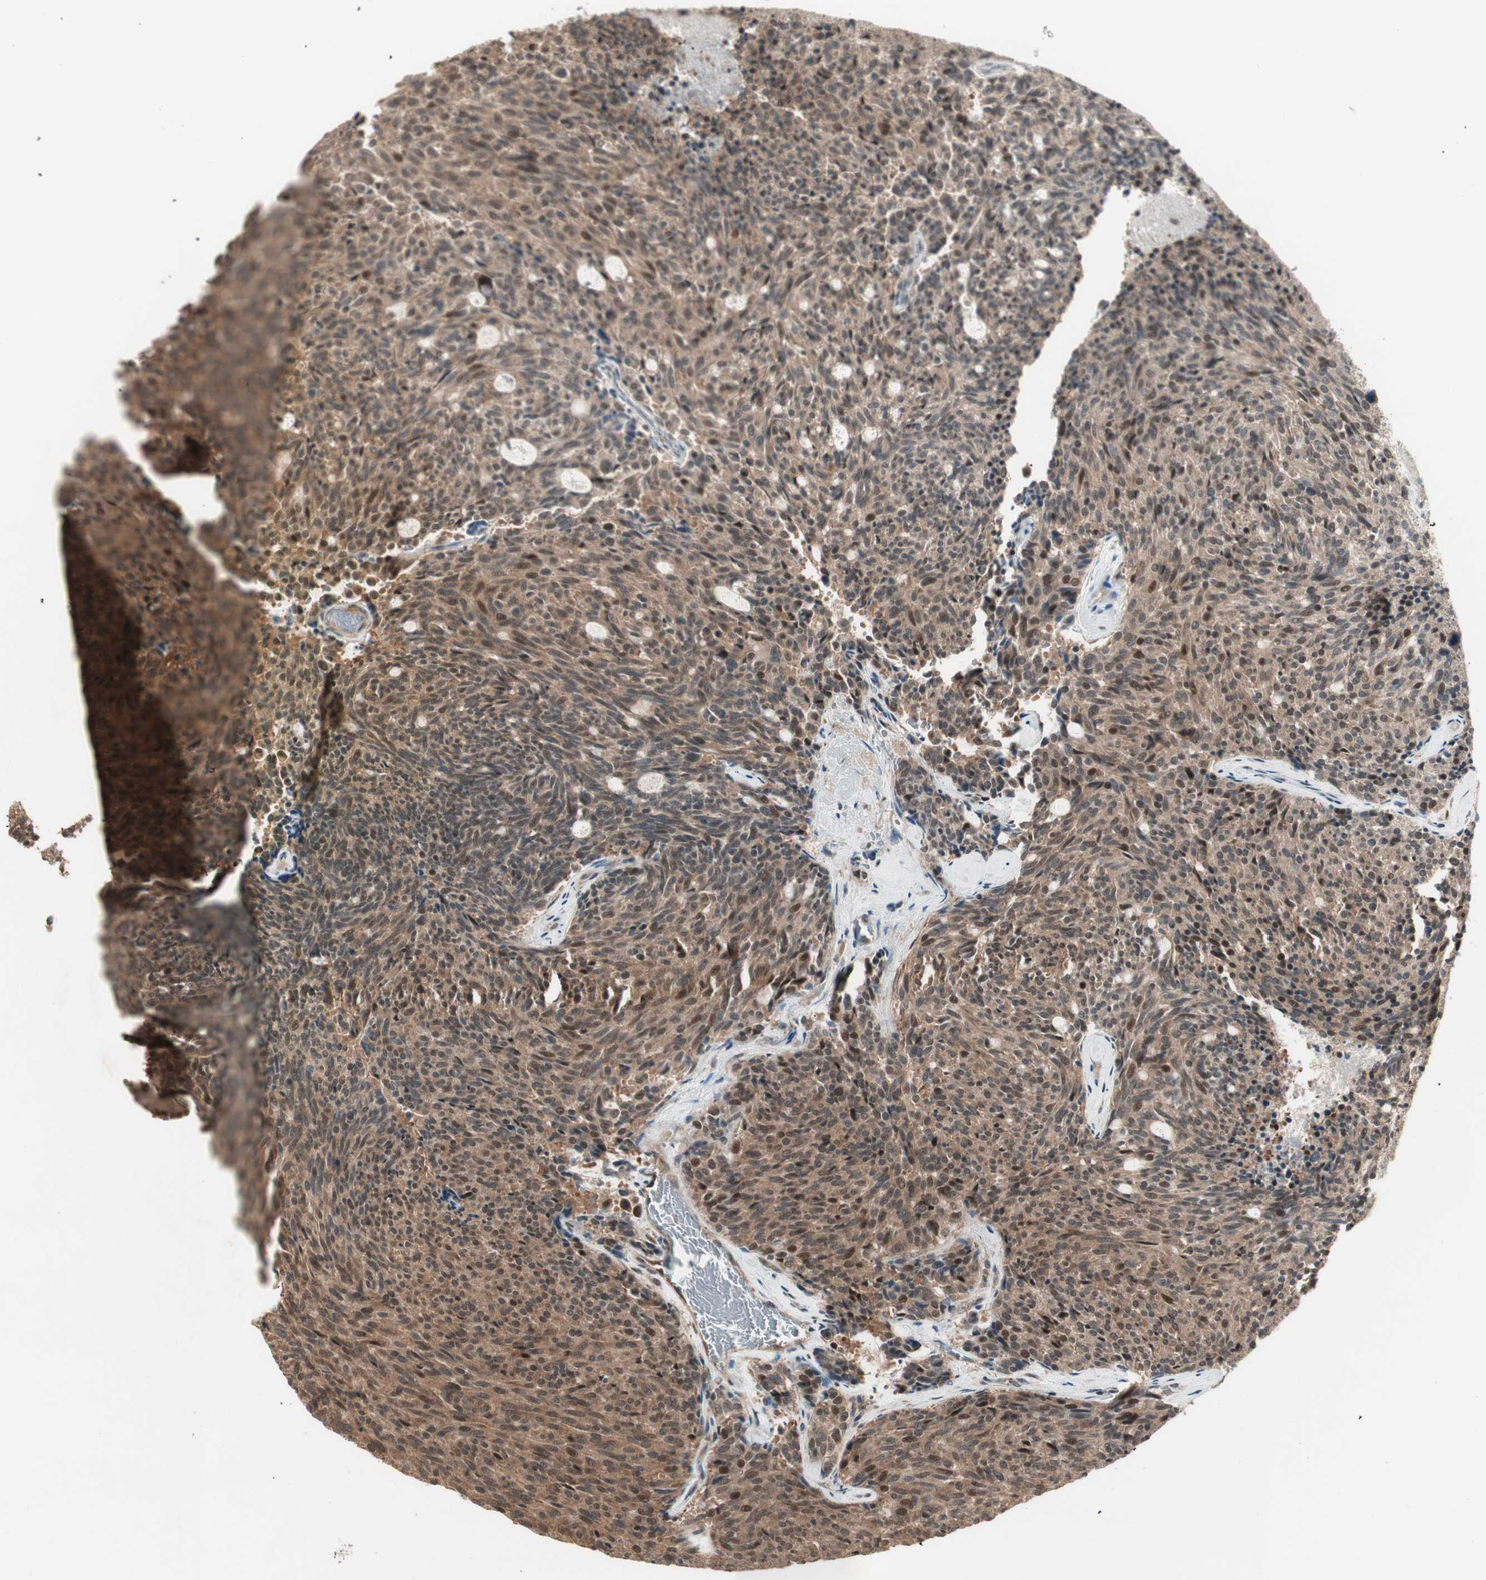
{"staining": {"intensity": "strong", "quantity": ">75%", "location": "cytoplasmic/membranous,nuclear"}, "tissue": "carcinoid", "cell_type": "Tumor cells", "image_type": "cancer", "snomed": [{"axis": "morphology", "description": "Carcinoid, malignant, NOS"}, {"axis": "topography", "description": "Pancreas"}], "caption": "The immunohistochemical stain labels strong cytoplasmic/membranous and nuclear positivity in tumor cells of malignant carcinoid tissue. (Stains: DAB in brown, nuclei in blue, Microscopy: brightfield microscopy at high magnification).", "gene": "ZSCAN31", "patient": {"sex": "female", "age": 54}}